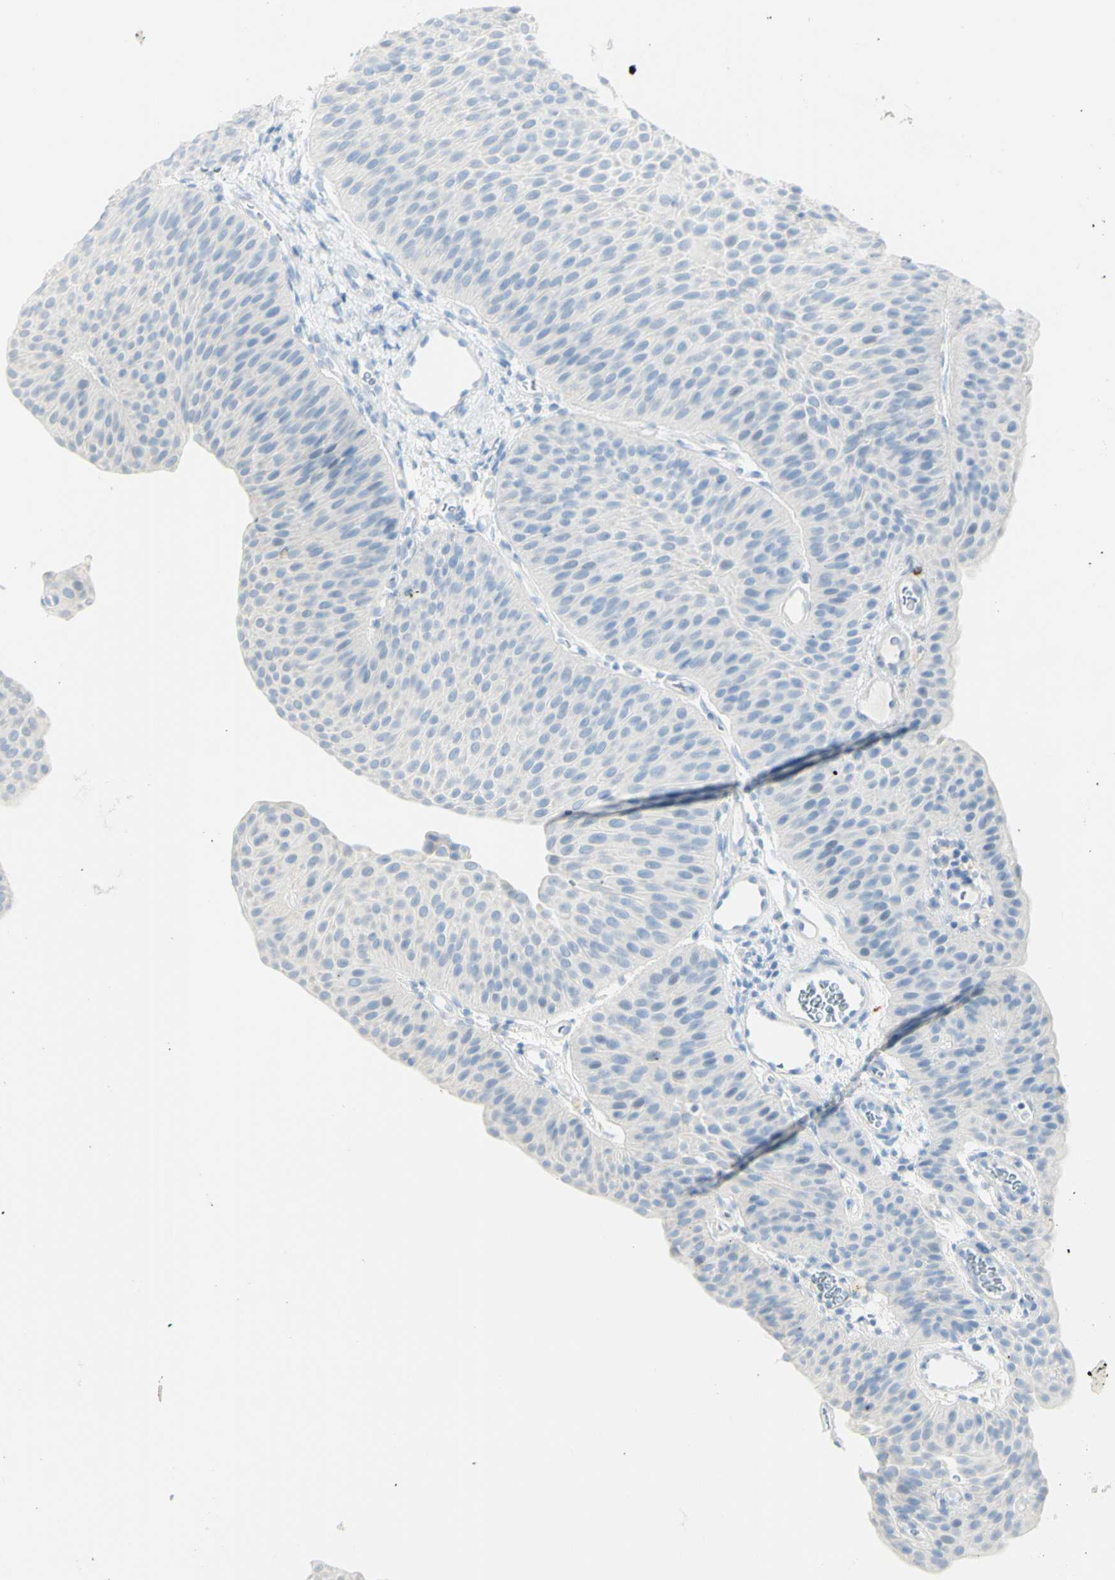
{"staining": {"intensity": "negative", "quantity": "none", "location": "none"}, "tissue": "urothelial cancer", "cell_type": "Tumor cells", "image_type": "cancer", "snomed": [{"axis": "morphology", "description": "Urothelial carcinoma, Low grade"}, {"axis": "topography", "description": "Urinary bladder"}], "caption": "This is an IHC micrograph of human urothelial cancer. There is no staining in tumor cells.", "gene": "LETM1", "patient": {"sex": "female", "age": 60}}